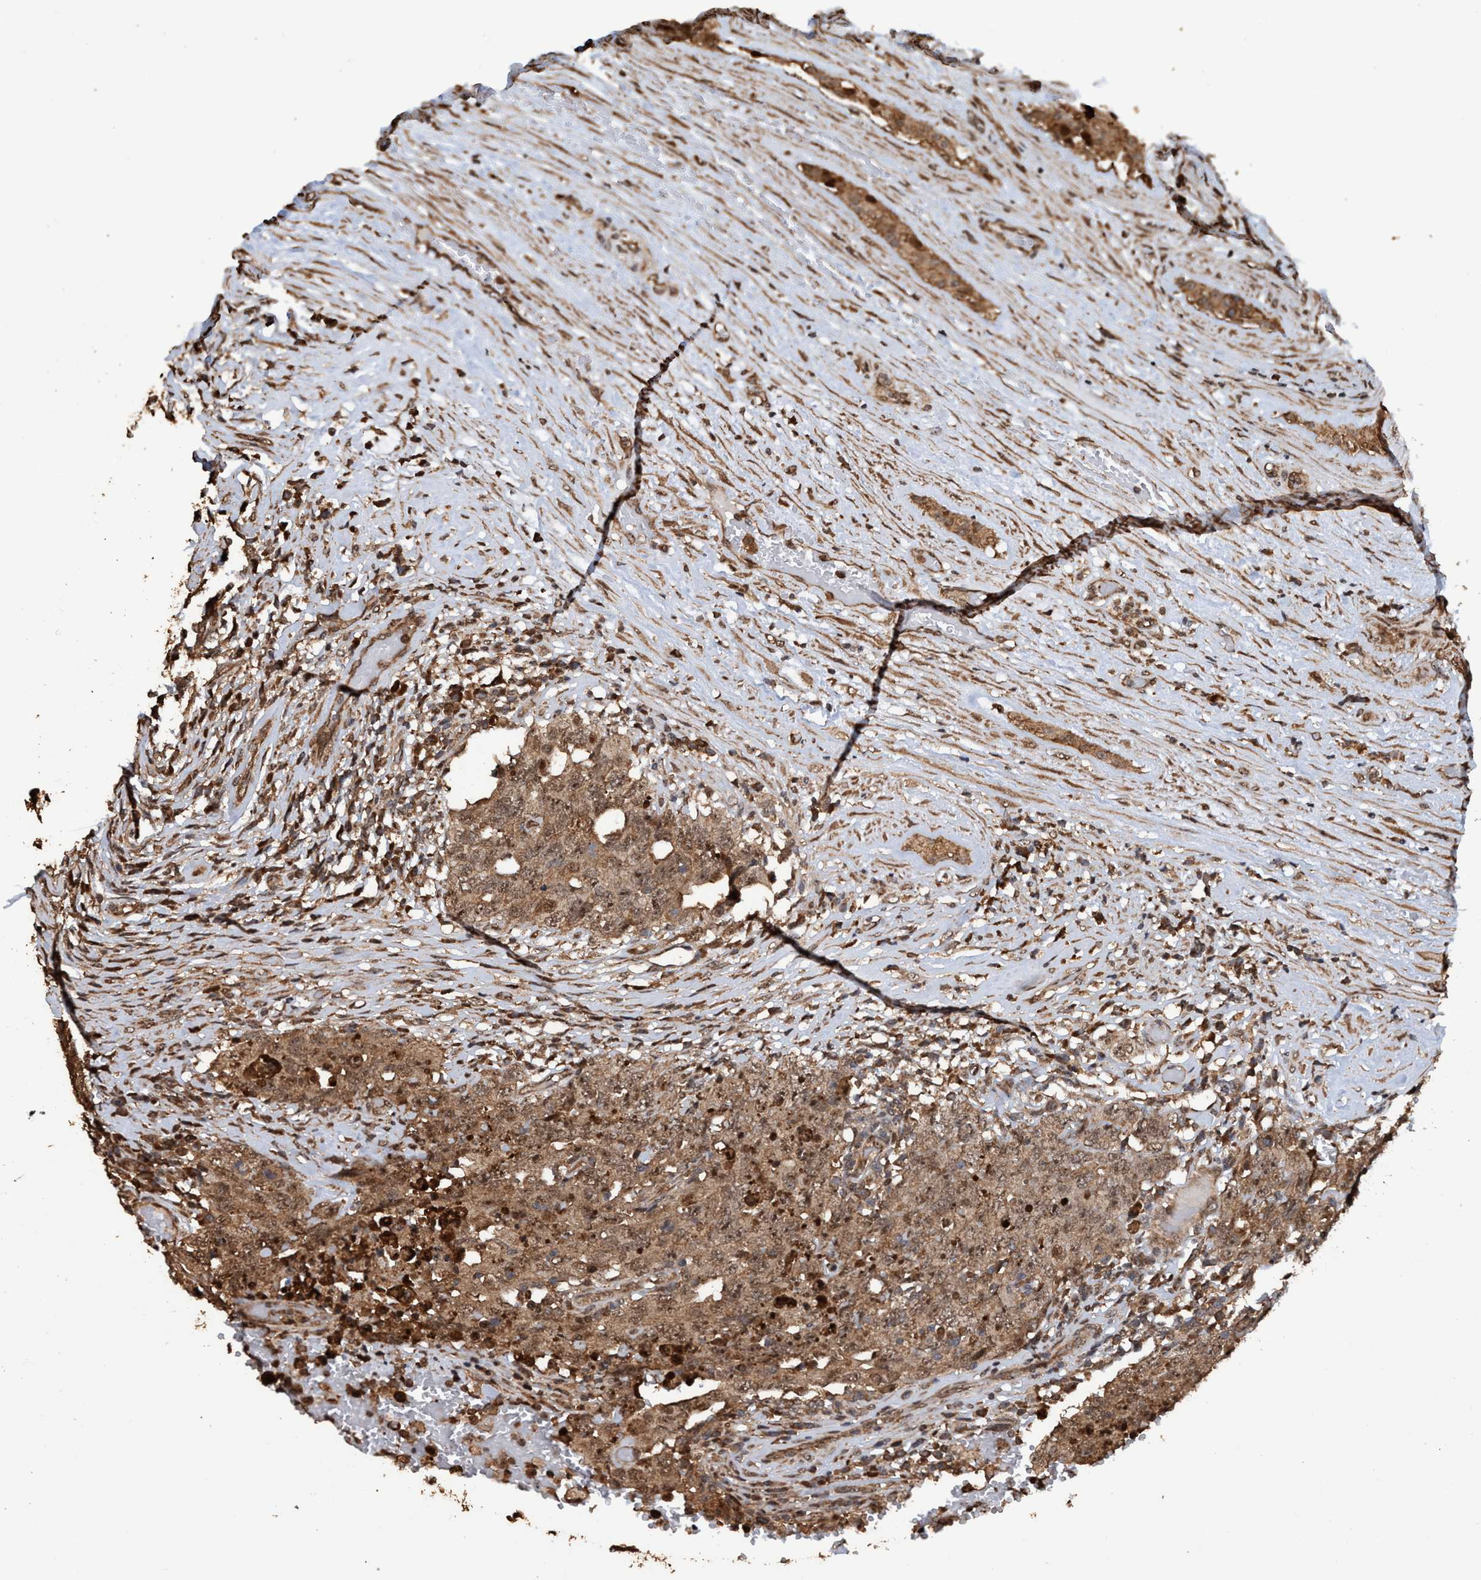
{"staining": {"intensity": "moderate", "quantity": ">75%", "location": "cytoplasmic/membranous,nuclear"}, "tissue": "testis cancer", "cell_type": "Tumor cells", "image_type": "cancer", "snomed": [{"axis": "morphology", "description": "Carcinoma, Embryonal, NOS"}, {"axis": "topography", "description": "Testis"}], "caption": "Brown immunohistochemical staining in human testis cancer exhibits moderate cytoplasmic/membranous and nuclear staining in about >75% of tumor cells.", "gene": "TRPC7", "patient": {"sex": "male", "age": 26}}